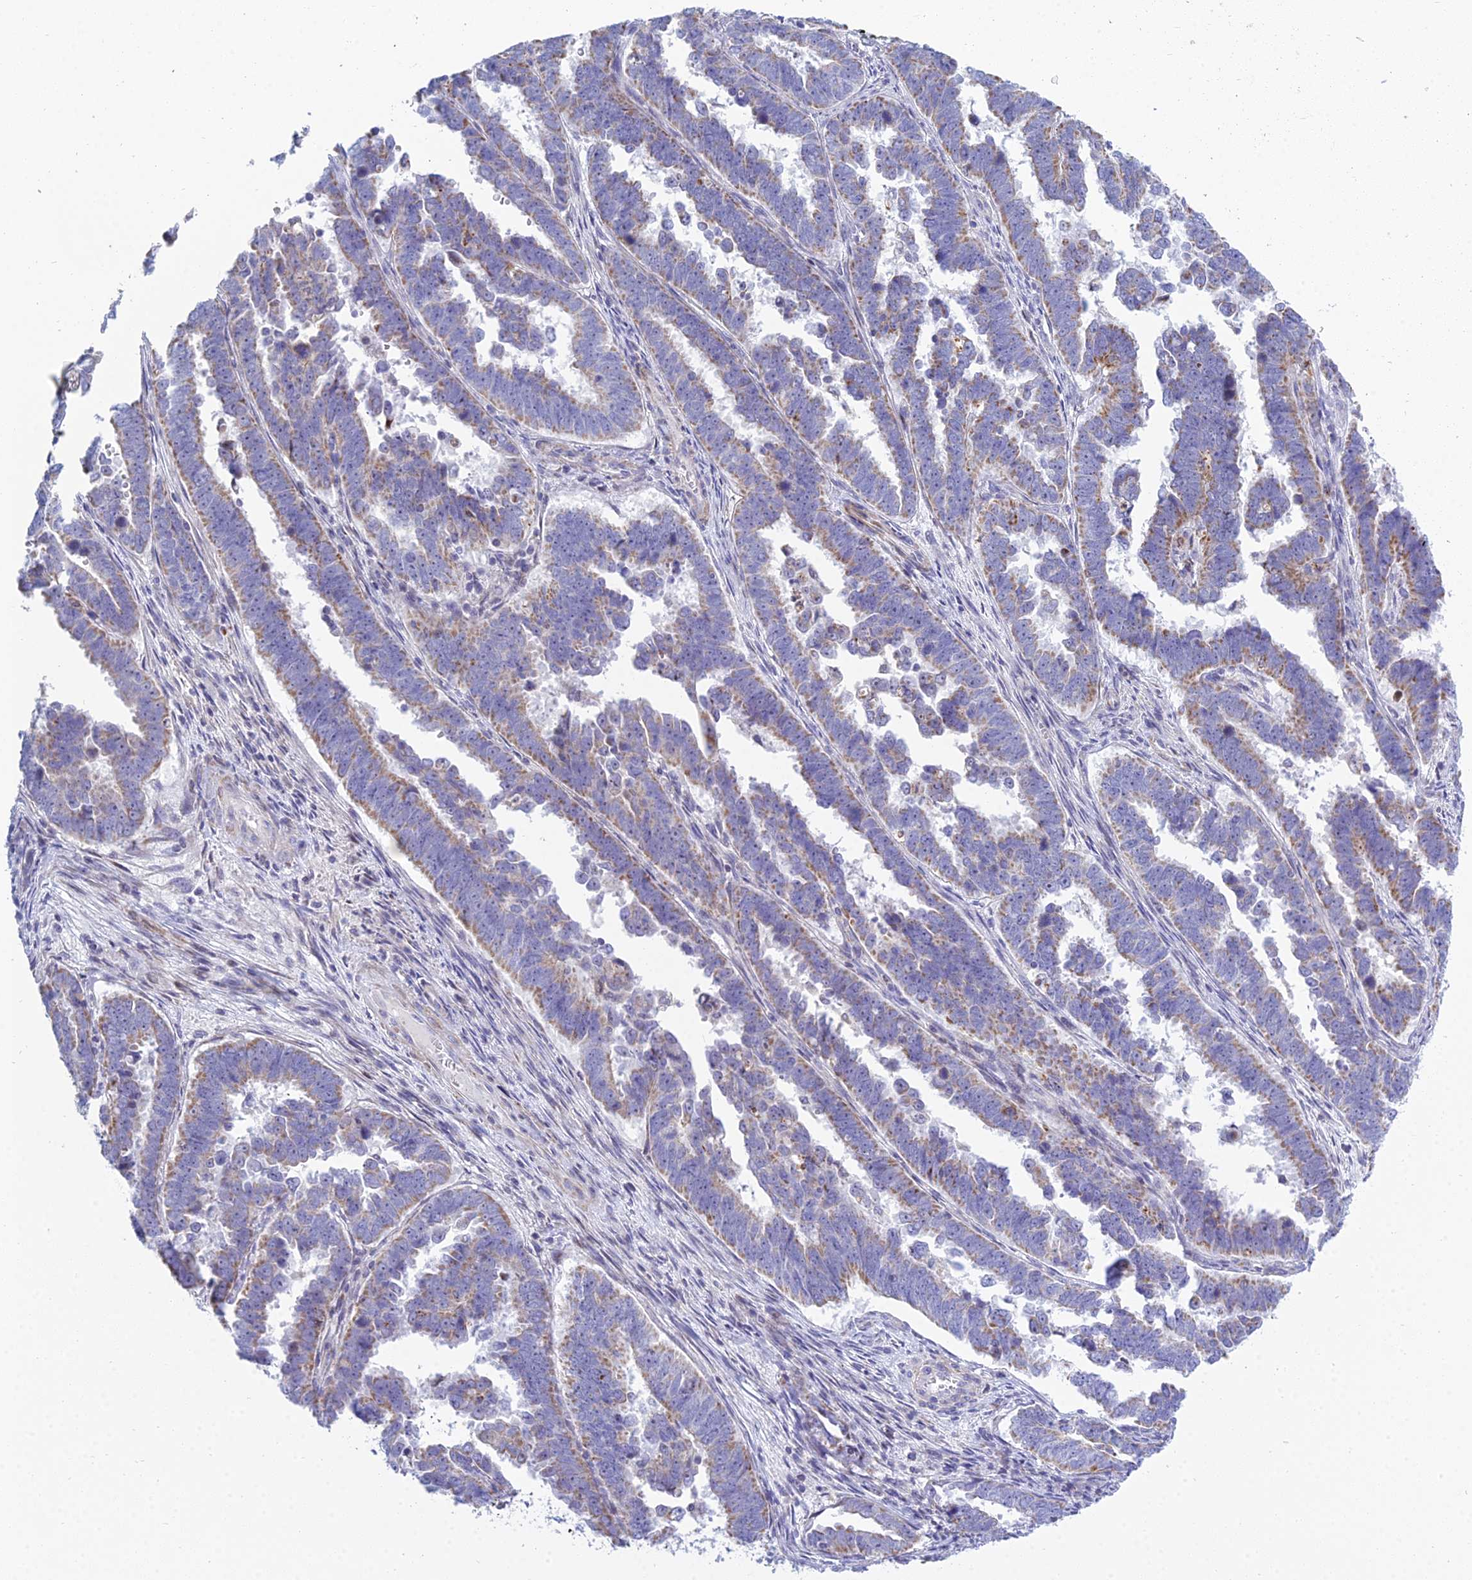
{"staining": {"intensity": "weak", "quantity": "25%-75%", "location": "cytoplasmic/membranous"}, "tissue": "endometrial cancer", "cell_type": "Tumor cells", "image_type": "cancer", "snomed": [{"axis": "morphology", "description": "Adenocarcinoma, NOS"}, {"axis": "topography", "description": "Endometrium"}], "caption": "An immunohistochemistry (IHC) micrograph of neoplastic tissue is shown. Protein staining in brown shows weak cytoplasmic/membranous positivity in endometrial cancer within tumor cells.", "gene": "PRR13", "patient": {"sex": "female", "age": 75}}